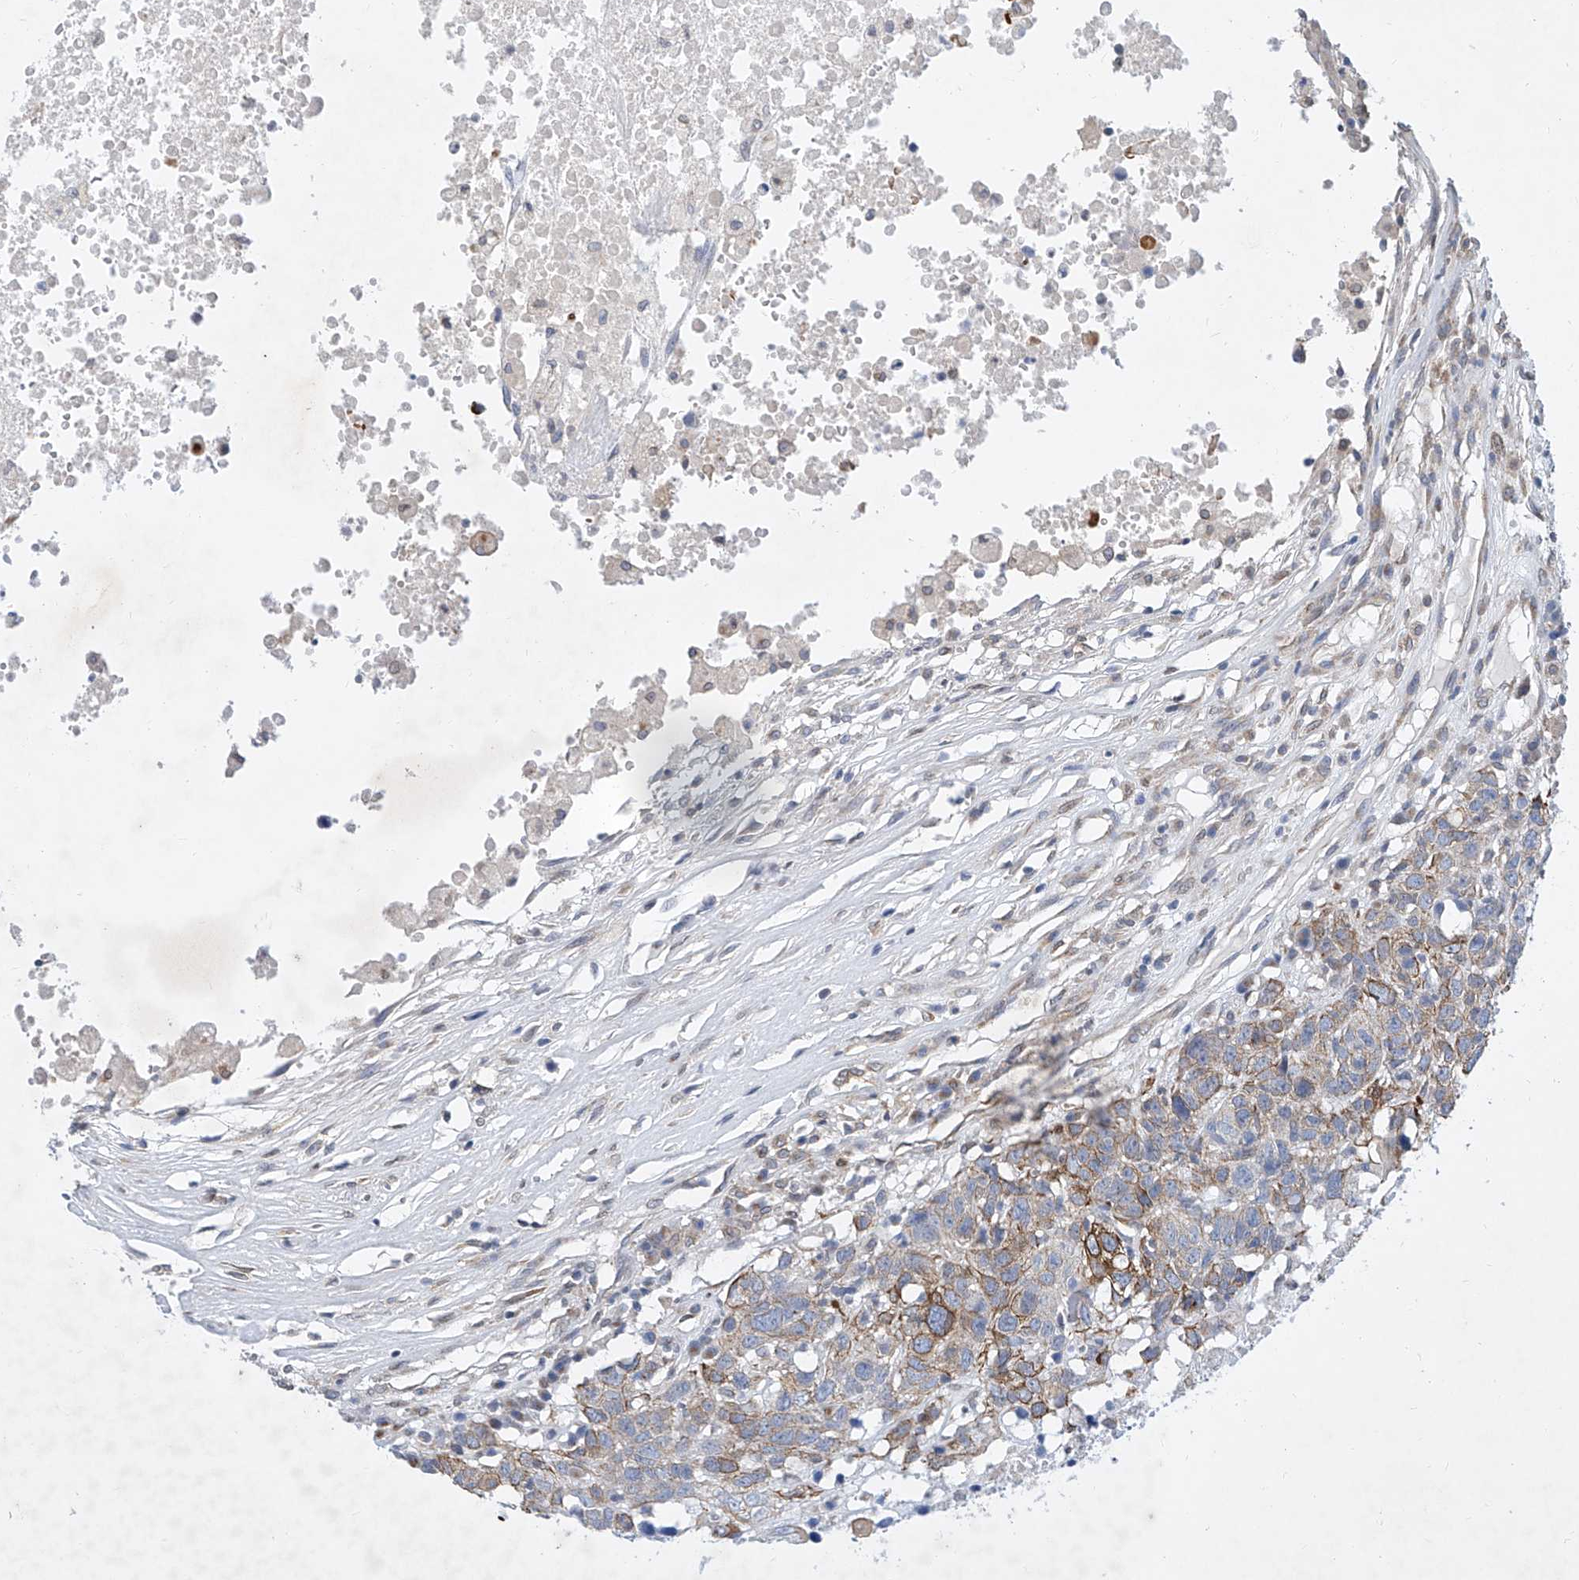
{"staining": {"intensity": "moderate", "quantity": "<25%", "location": "cytoplasmic/membranous"}, "tissue": "head and neck cancer", "cell_type": "Tumor cells", "image_type": "cancer", "snomed": [{"axis": "morphology", "description": "Squamous cell carcinoma, NOS"}, {"axis": "topography", "description": "Head-Neck"}], "caption": "Head and neck cancer stained with immunohistochemistry displays moderate cytoplasmic/membranous staining in about <25% of tumor cells.", "gene": "MX2", "patient": {"sex": "male", "age": 66}}